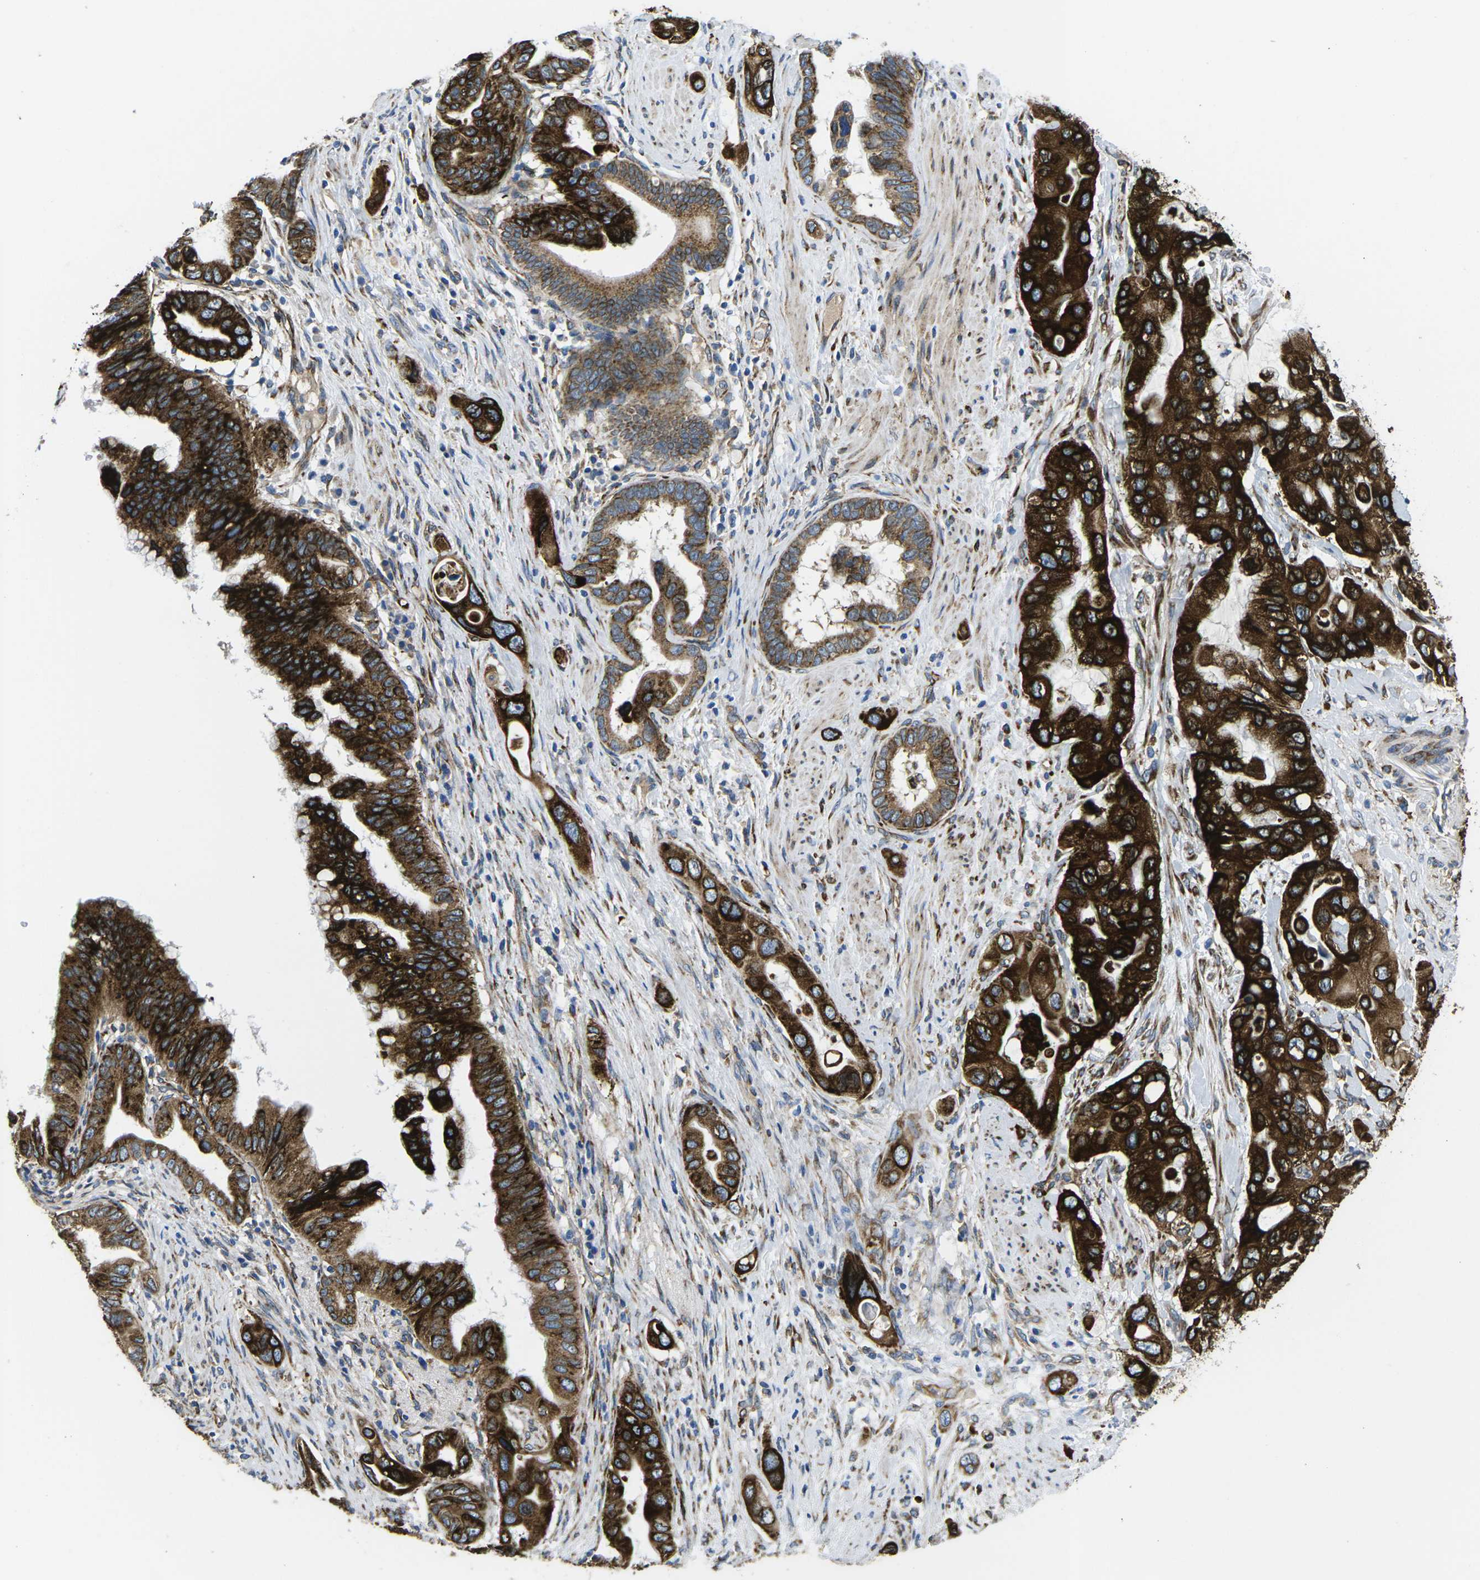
{"staining": {"intensity": "strong", "quantity": ">75%", "location": "cytoplasmic/membranous"}, "tissue": "pancreatic cancer", "cell_type": "Tumor cells", "image_type": "cancer", "snomed": [{"axis": "morphology", "description": "Adenocarcinoma, NOS"}, {"axis": "topography", "description": "Pancreas"}], "caption": "Adenocarcinoma (pancreatic) stained with immunohistochemistry (IHC) displays strong cytoplasmic/membranous positivity in approximately >75% of tumor cells. (DAB (3,3'-diaminobenzidine) IHC with brightfield microscopy, high magnification).", "gene": "PDZD8", "patient": {"sex": "female", "age": 56}}